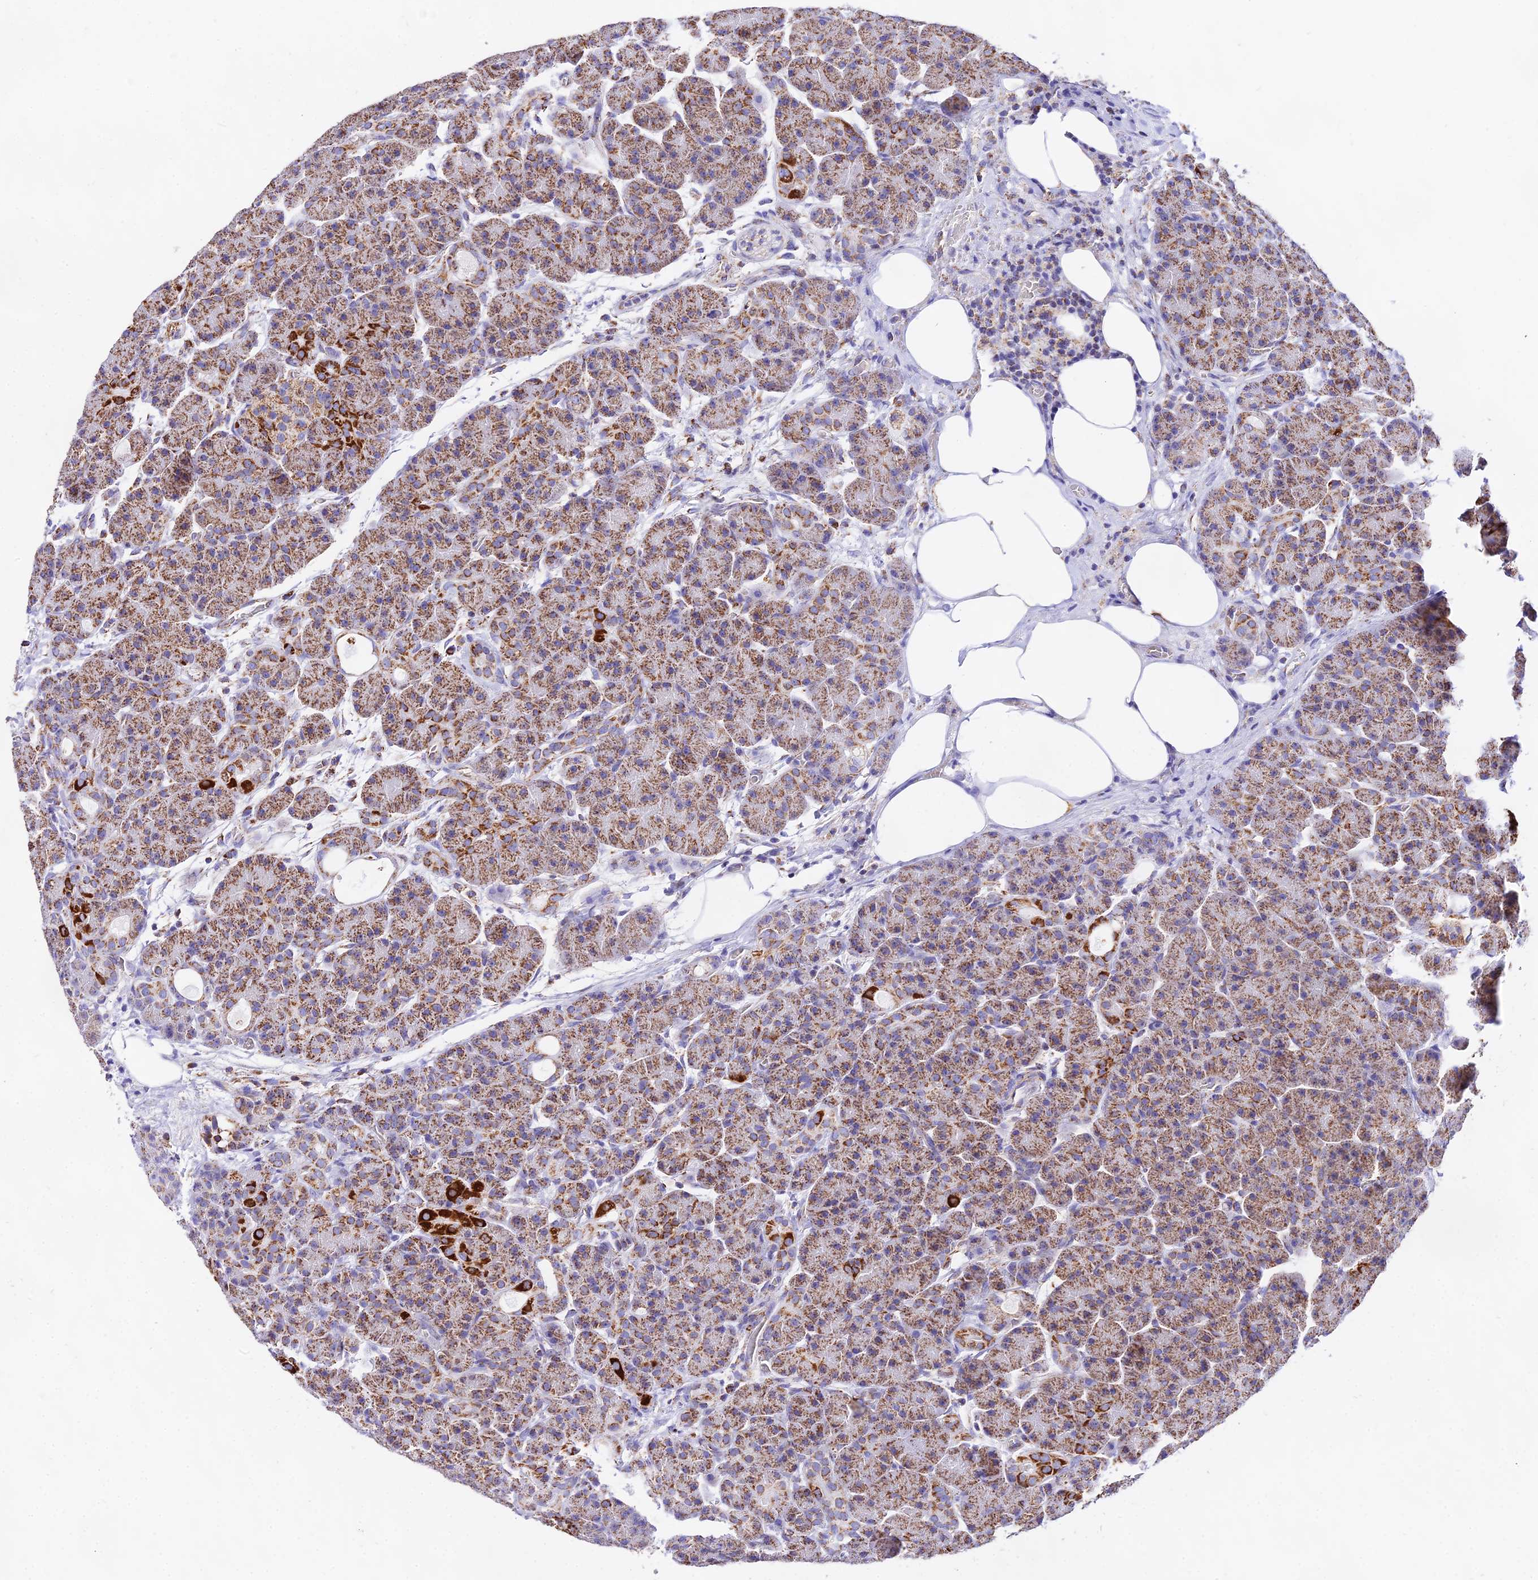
{"staining": {"intensity": "moderate", "quantity": ">75%", "location": "cytoplasmic/membranous"}, "tissue": "pancreas", "cell_type": "Exocrine glandular cells", "image_type": "normal", "snomed": [{"axis": "morphology", "description": "Normal tissue, NOS"}, {"axis": "topography", "description": "Pancreas"}], "caption": "Immunohistochemical staining of benign human pancreas reveals moderate cytoplasmic/membranous protein staining in approximately >75% of exocrine glandular cells.", "gene": "ATP5PD", "patient": {"sex": "male", "age": 63}}